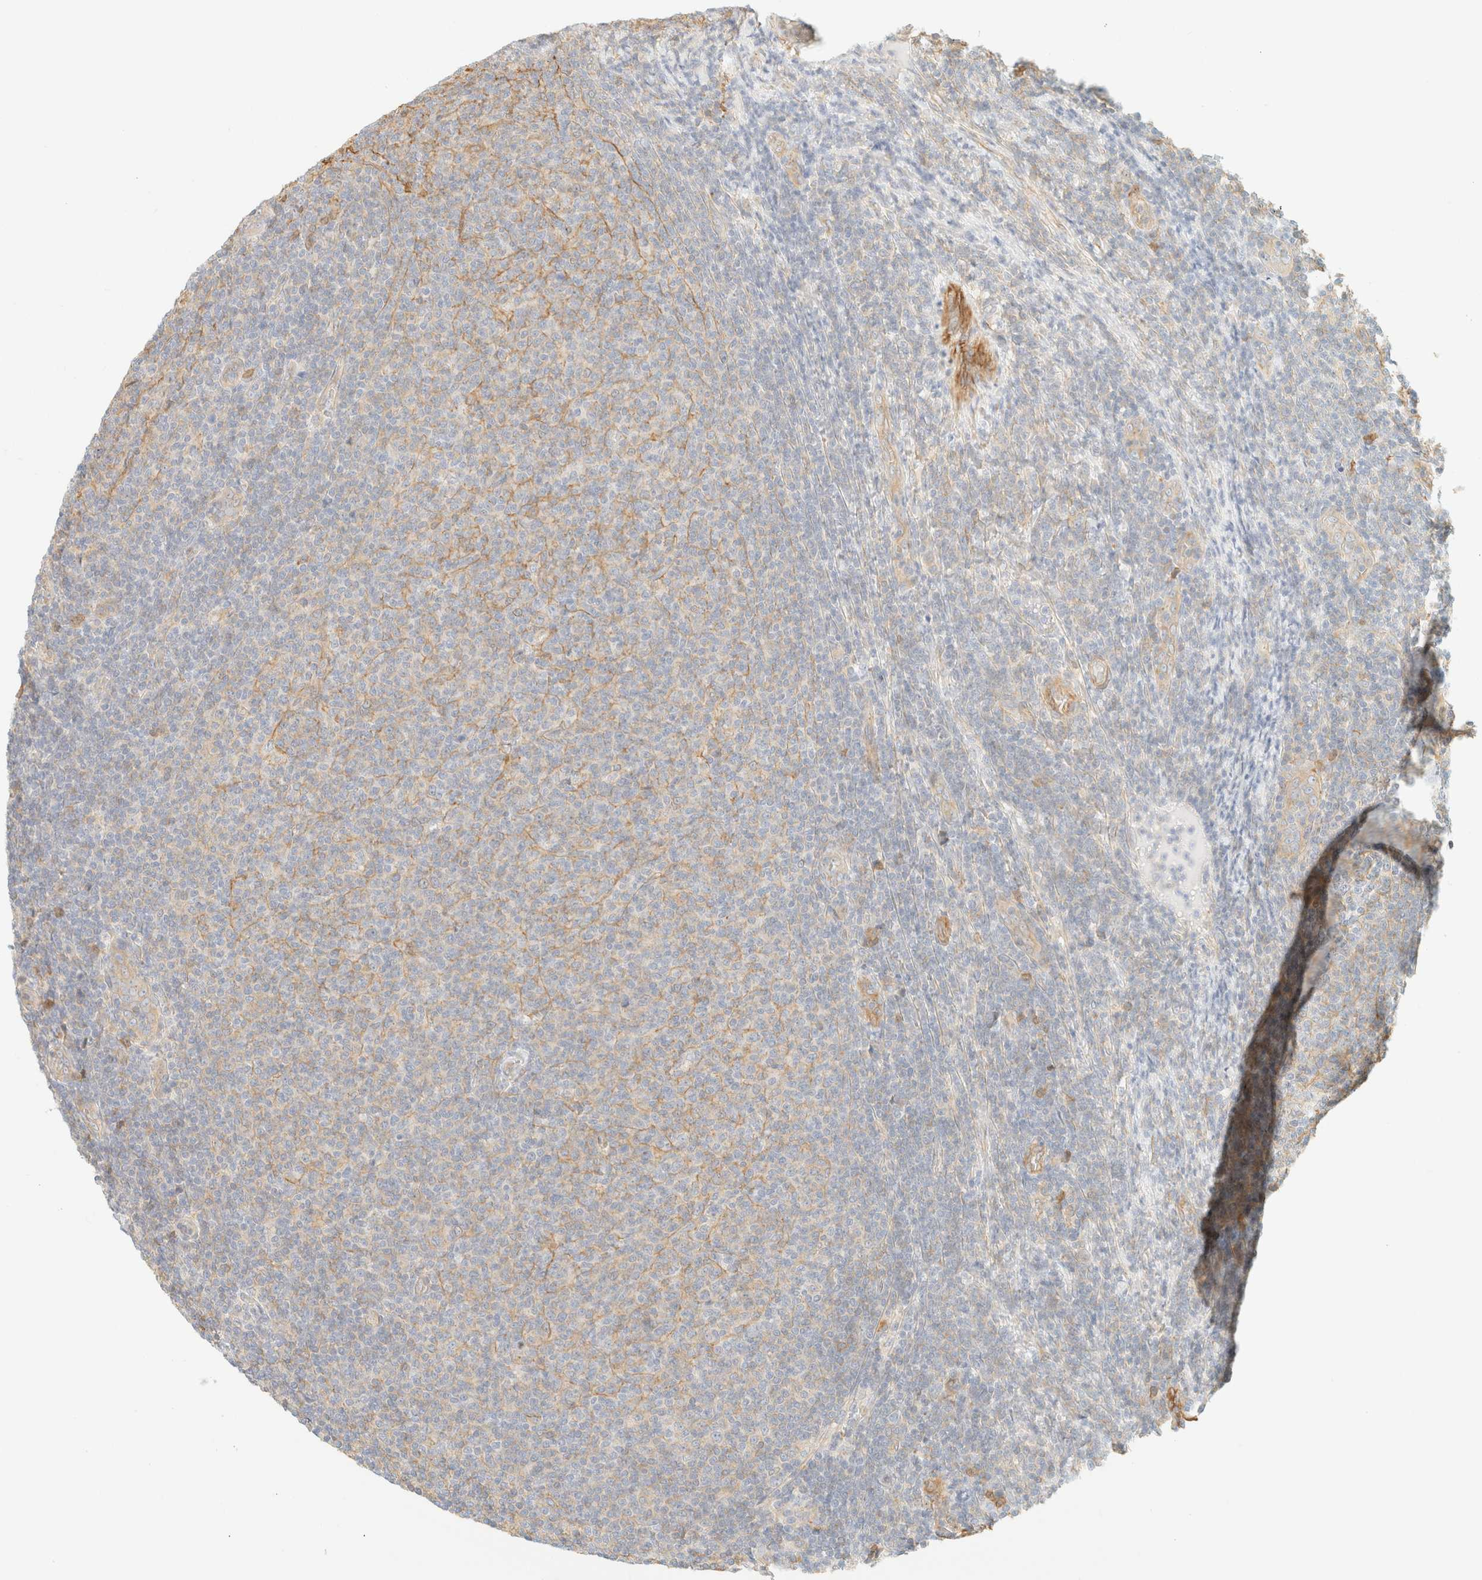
{"staining": {"intensity": "weak", "quantity": "25%-75%", "location": "cytoplasmic/membranous"}, "tissue": "lymphoma", "cell_type": "Tumor cells", "image_type": "cancer", "snomed": [{"axis": "morphology", "description": "Malignant lymphoma, non-Hodgkin's type, Low grade"}, {"axis": "topography", "description": "Lymph node"}], "caption": "Low-grade malignant lymphoma, non-Hodgkin's type stained with a brown dye reveals weak cytoplasmic/membranous positive positivity in about 25%-75% of tumor cells.", "gene": "OTOP2", "patient": {"sex": "male", "age": 66}}